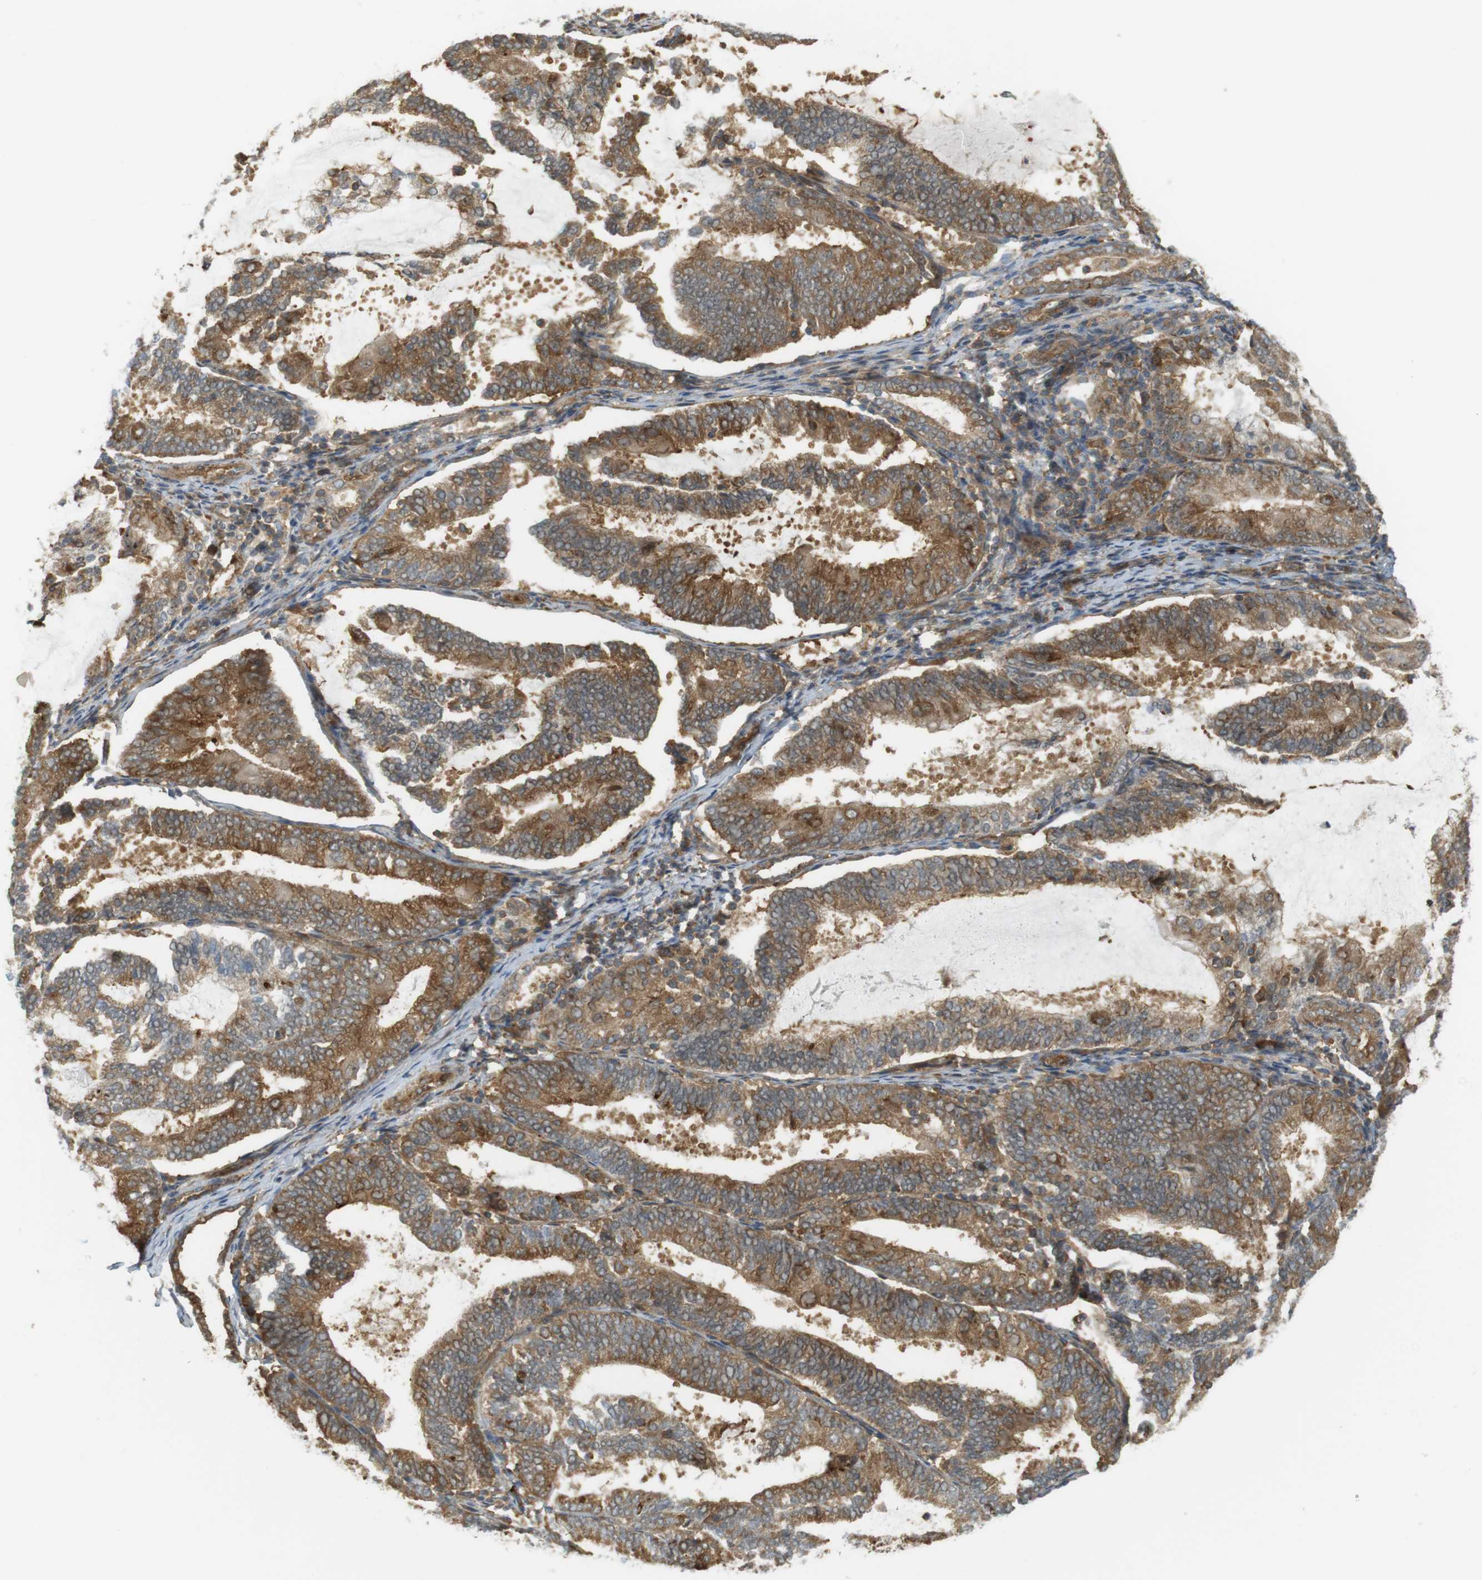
{"staining": {"intensity": "moderate", "quantity": ">75%", "location": "cytoplasmic/membranous"}, "tissue": "endometrial cancer", "cell_type": "Tumor cells", "image_type": "cancer", "snomed": [{"axis": "morphology", "description": "Adenocarcinoma, NOS"}, {"axis": "topography", "description": "Endometrium"}], "caption": "There is medium levels of moderate cytoplasmic/membranous expression in tumor cells of endometrial adenocarcinoma, as demonstrated by immunohistochemical staining (brown color).", "gene": "PA2G4", "patient": {"sex": "female", "age": 81}}